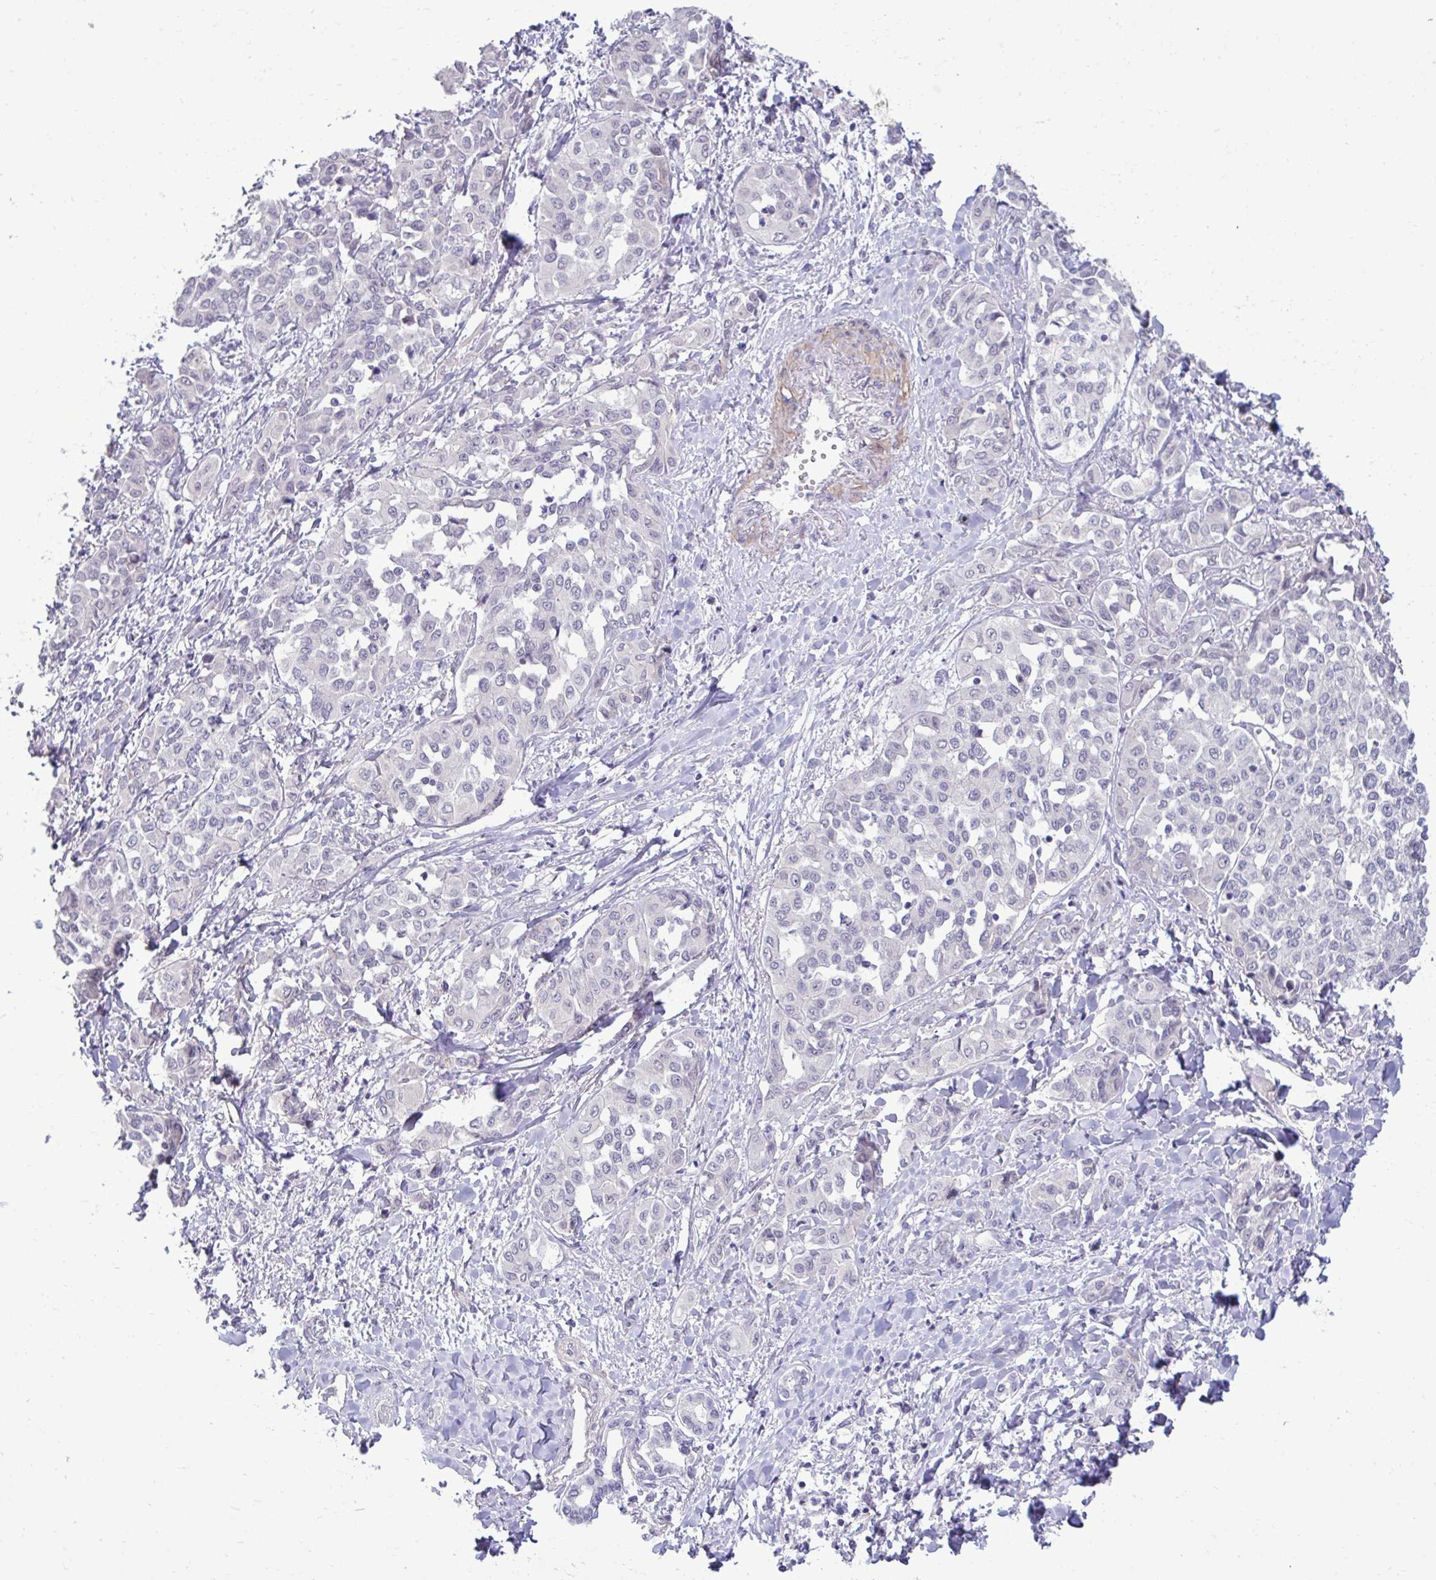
{"staining": {"intensity": "negative", "quantity": "none", "location": "none"}, "tissue": "liver cancer", "cell_type": "Tumor cells", "image_type": "cancer", "snomed": [{"axis": "morphology", "description": "Cholangiocarcinoma"}, {"axis": "topography", "description": "Liver"}], "caption": "DAB immunohistochemical staining of liver cancer (cholangiocarcinoma) displays no significant expression in tumor cells.", "gene": "SLC30A3", "patient": {"sex": "female", "age": 77}}